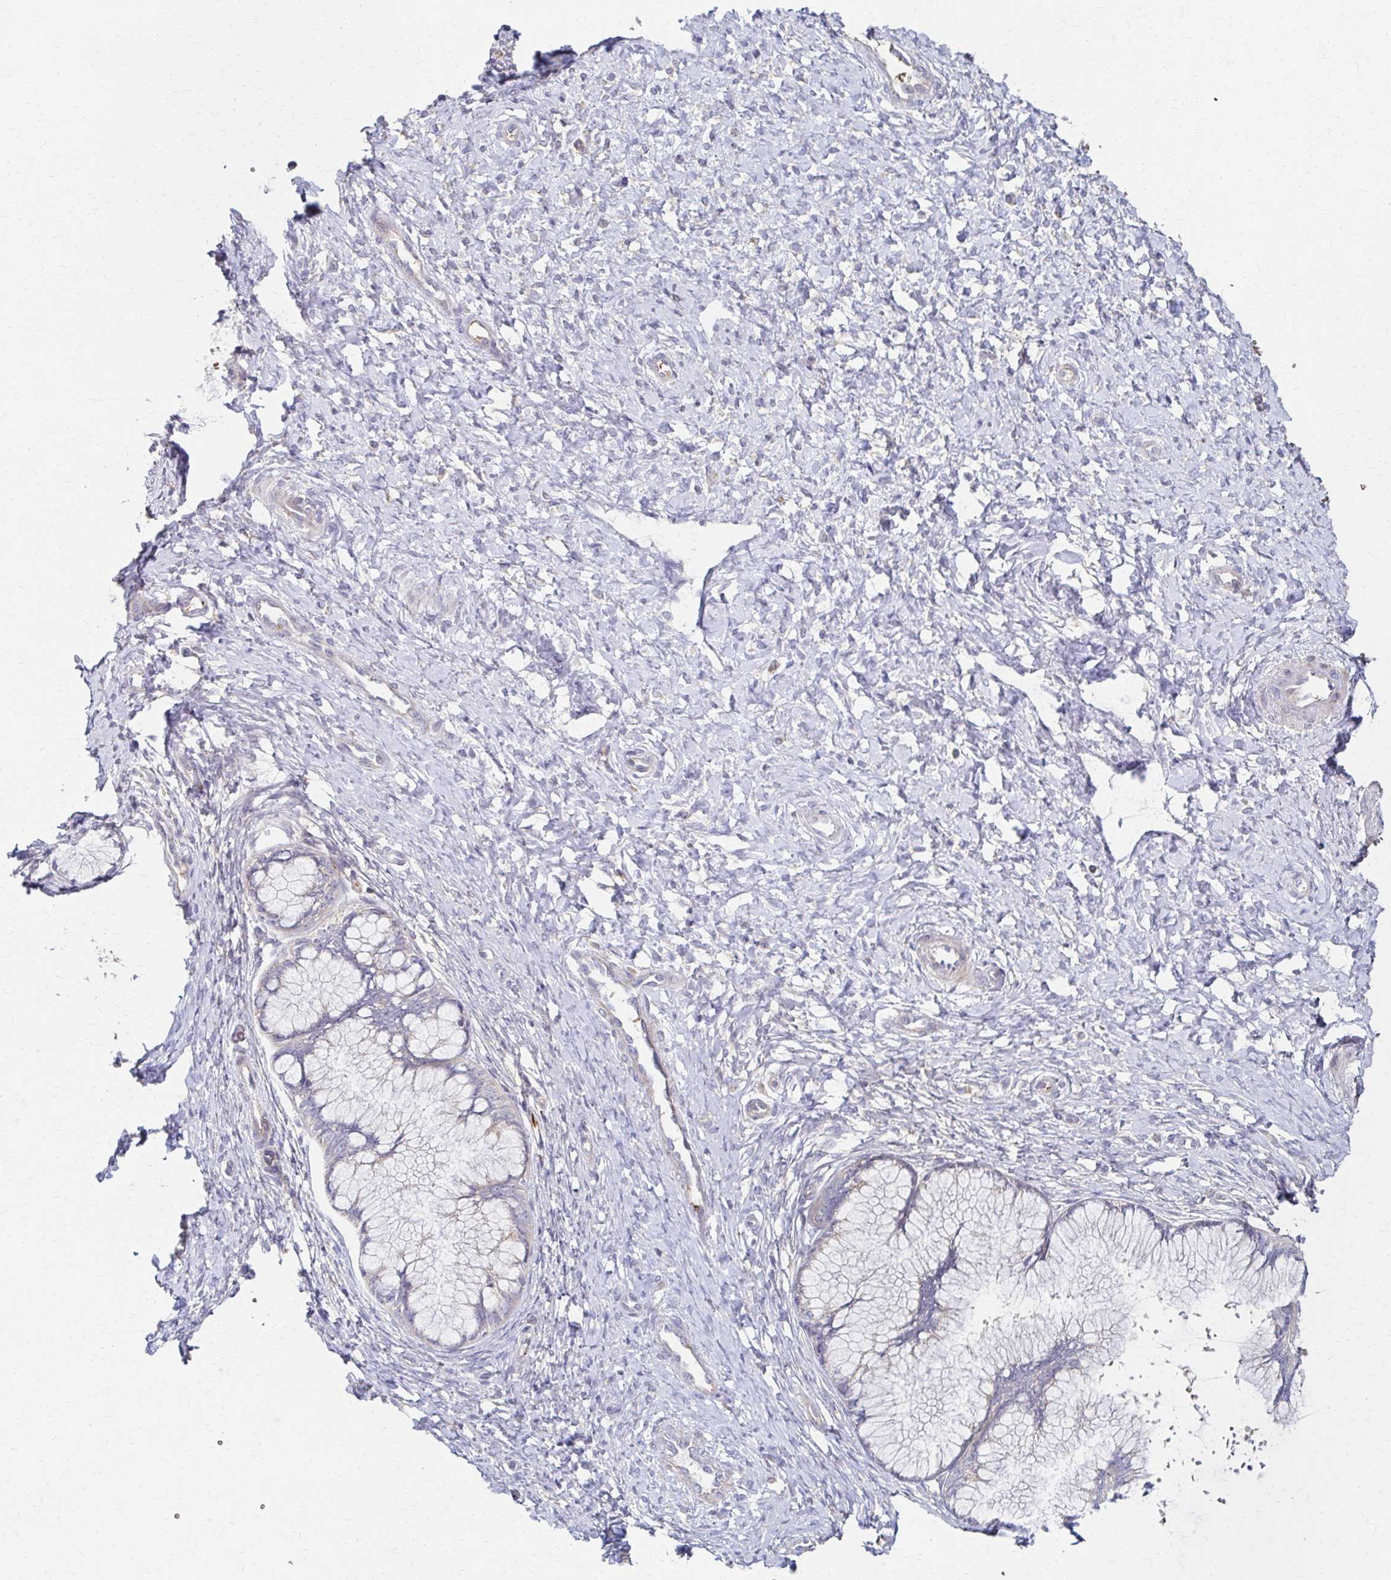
{"staining": {"intensity": "negative", "quantity": "none", "location": "none"}, "tissue": "cervix", "cell_type": "Glandular cells", "image_type": "normal", "snomed": [{"axis": "morphology", "description": "Normal tissue, NOS"}, {"axis": "topography", "description": "Cervix"}], "caption": "A micrograph of human cervix is negative for staining in glandular cells. (DAB immunohistochemistry with hematoxylin counter stain).", "gene": "SKA2", "patient": {"sex": "female", "age": 37}}